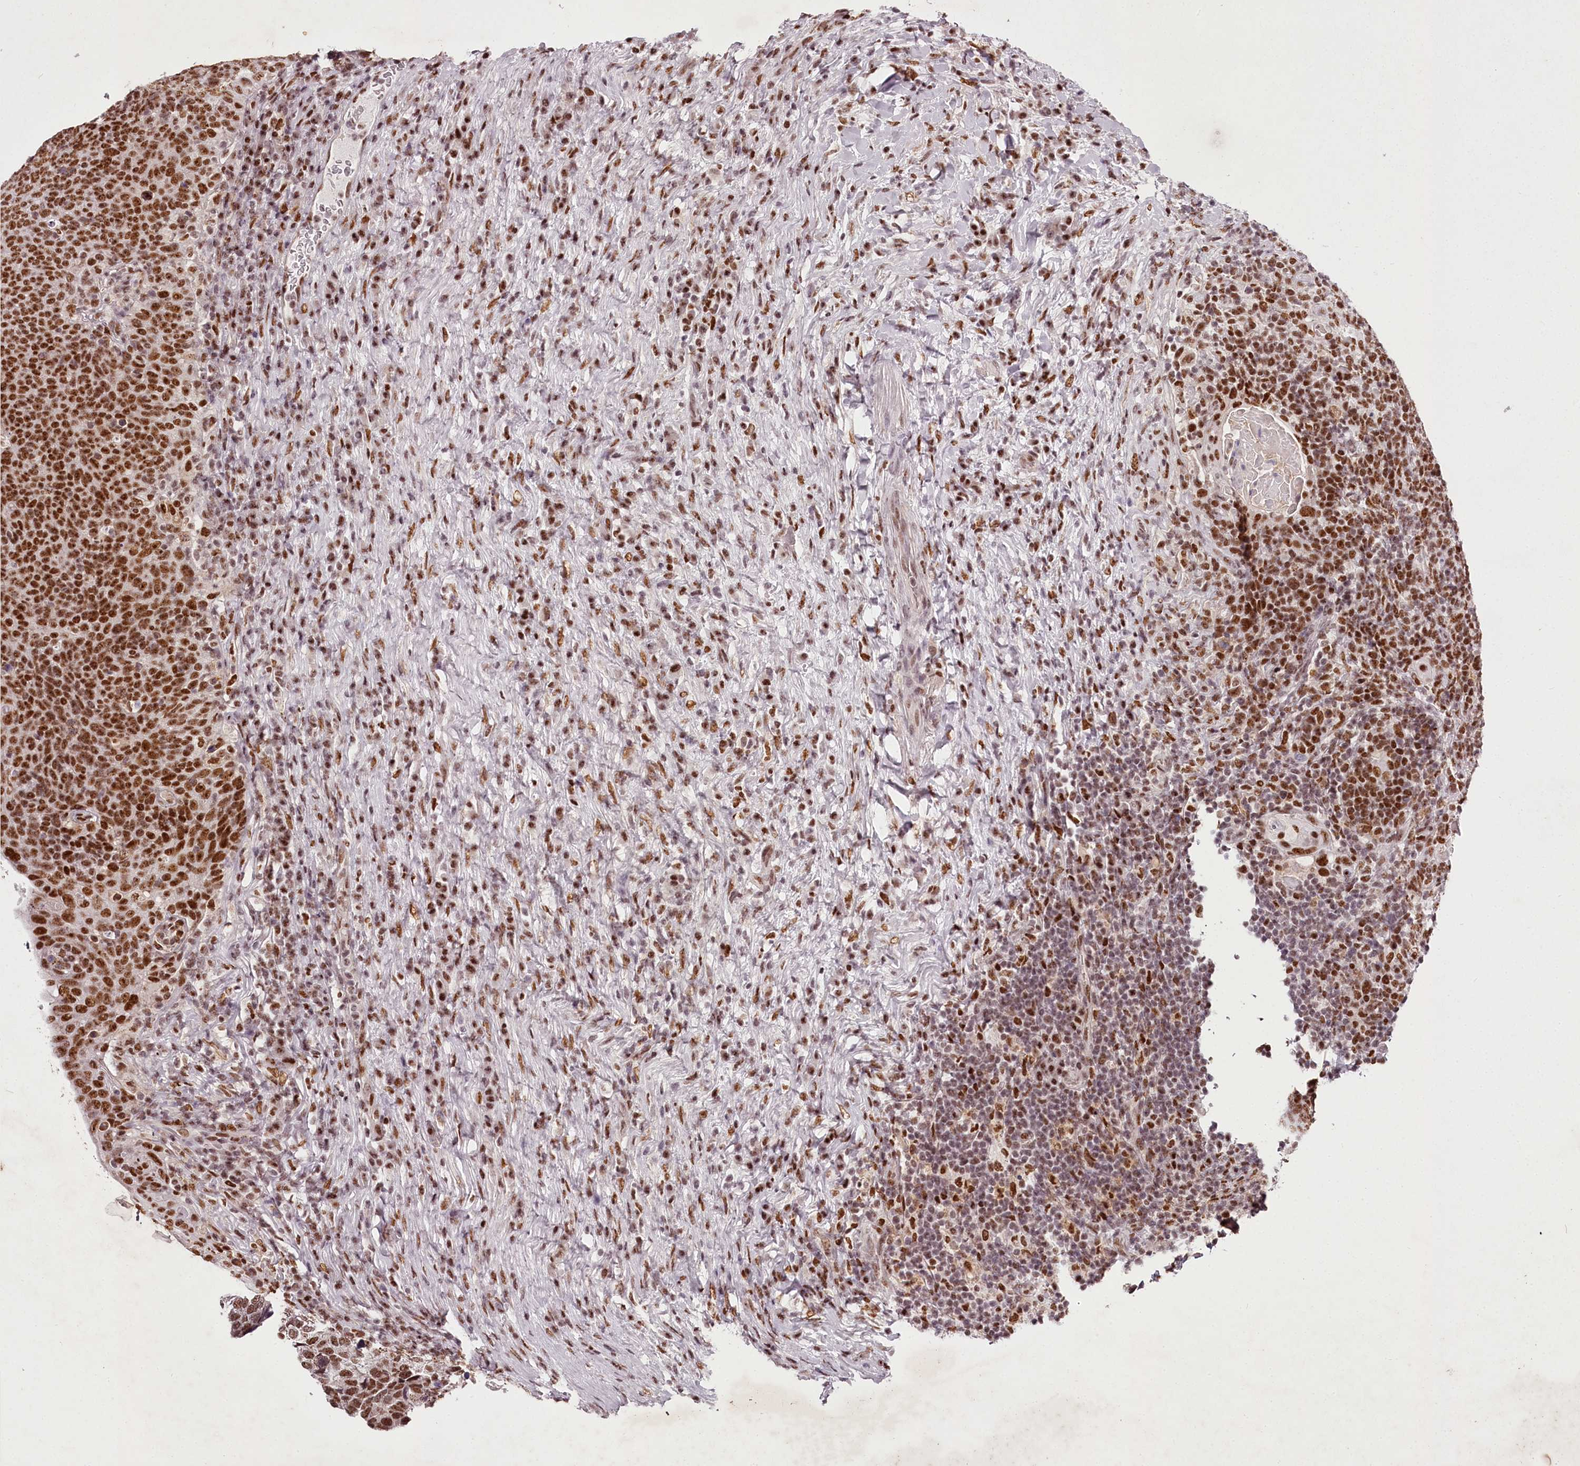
{"staining": {"intensity": "strong", "quantity": ">75%", "location": "nuclear"}, "tissue": "head and neck cancer", "cell_type": "Tumor cells", "image_type": "cancer", "snomed": [{"axis": "morphology", "description": "Squamous cell carcinoma, NOS"}, {"axis": "morphology", "description": "Squamous cell carcinoma, metastatic, NOS"}, {"axis": "topography", "description": "Lymph node"}, {"axis": "topography", "description": "Head-Neck"}], "caption": "Human metastatic squamous cell carcinoma (head and neck) stained with a brown dye displays strong nuclear positive staining in about >75% of tumor cells.", "gene": "PSPC1", "patient": {"sex": "male", "age": 62}}